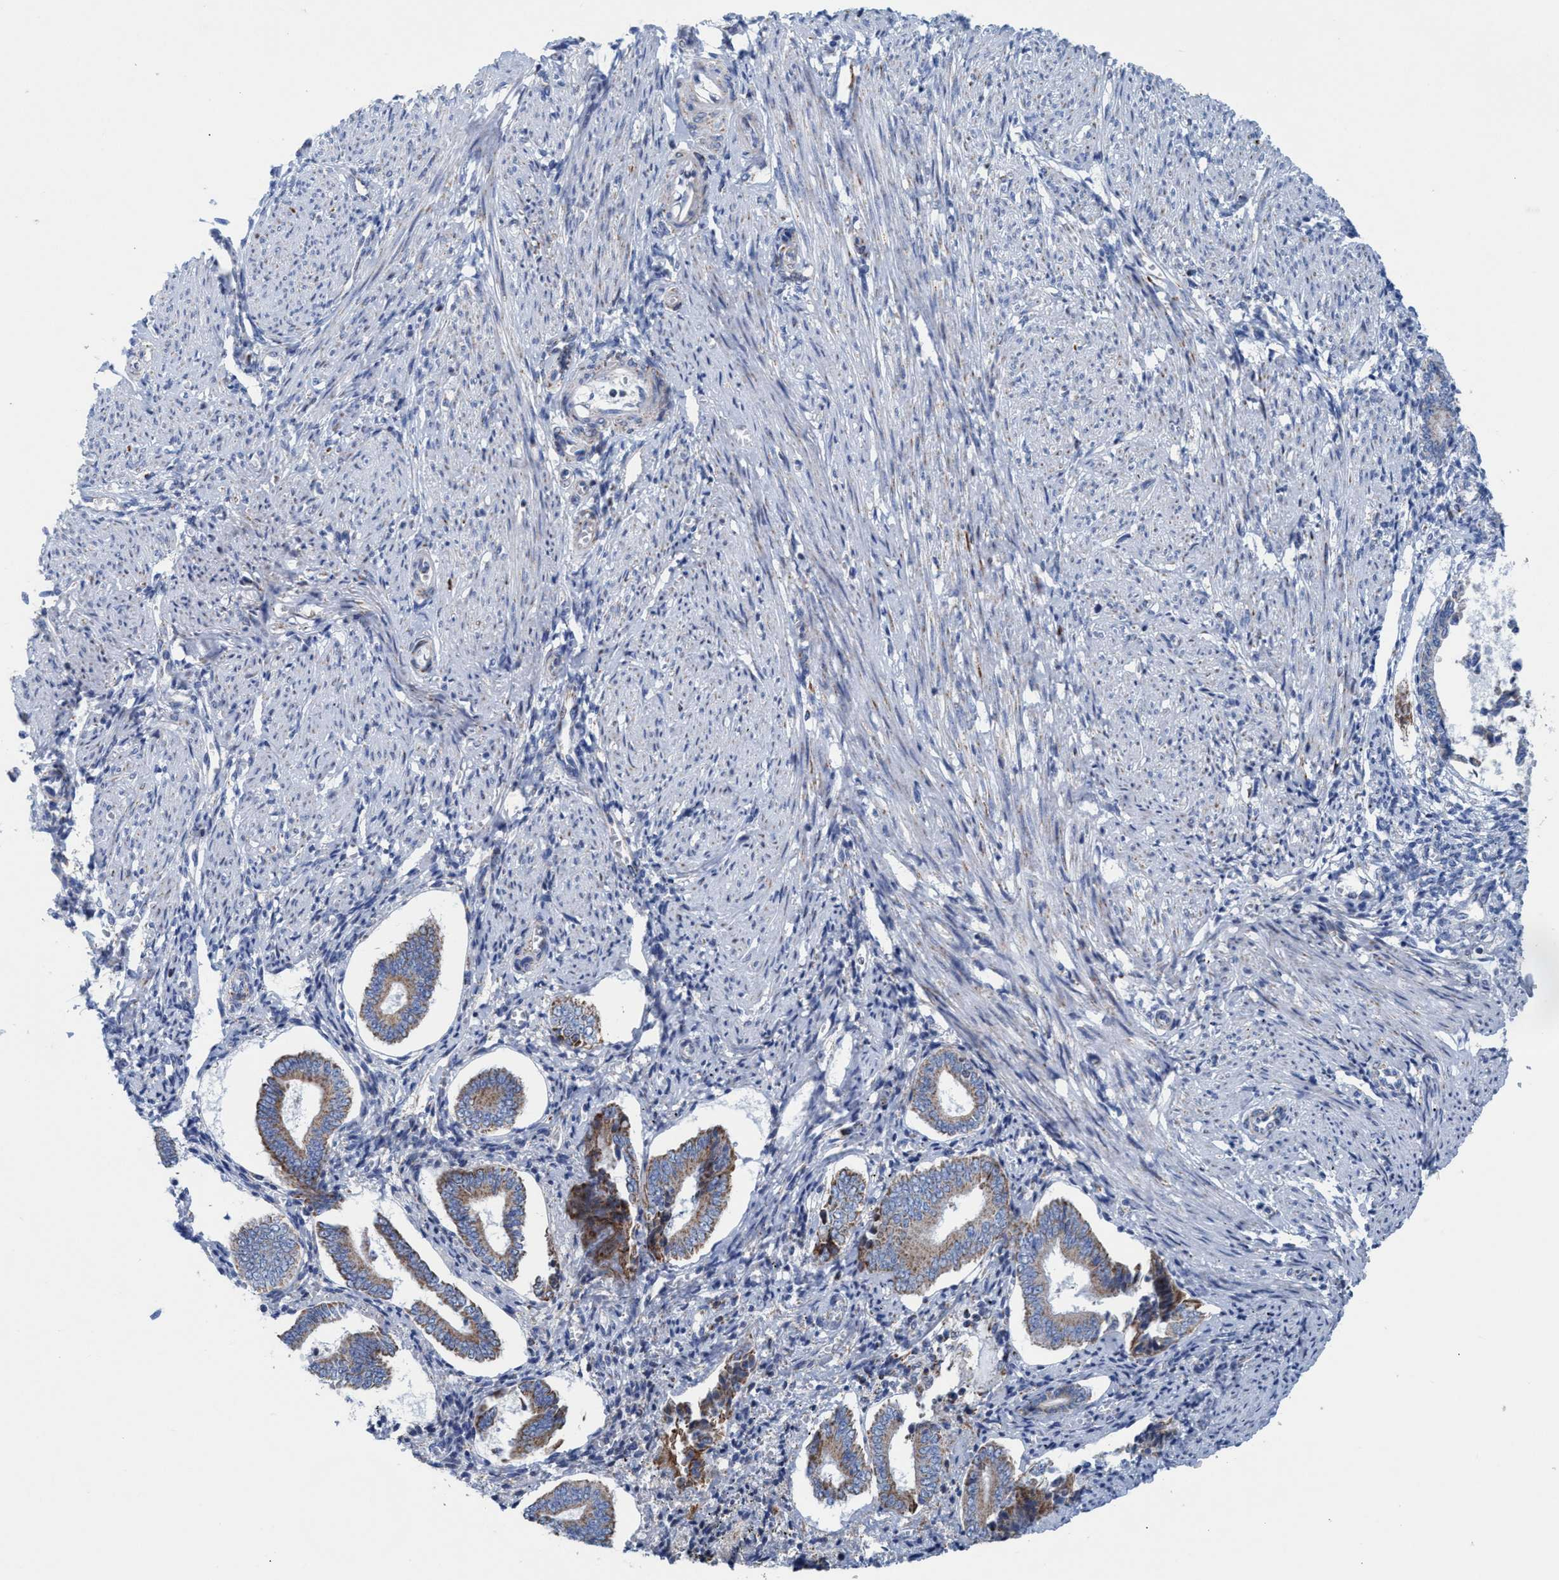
{"staining": {"intensity": "negative", "quantity": "none", "location": "none"}, "tissue": "endometrium", "cell_type": "Cells in endometrial stroma", "image_type": "normal", "snomed": [{"axis": "morphology", "description": "Normal tissue, NOS"}, {"axis": "topography", "description": "Endometrium"}], "caption": "IHC of unremarkable endometrium reveals no expression in cells in endometrial stroma. The staining was performed using DAB (3,3'-diaminobenzidine) to visualize the protein expression in brown, while the nuclei were stained in blue with hematoxylin (Magnification: 20x).", "gene": "GGA3", "patient": {"sex": "female", "age": 42}}